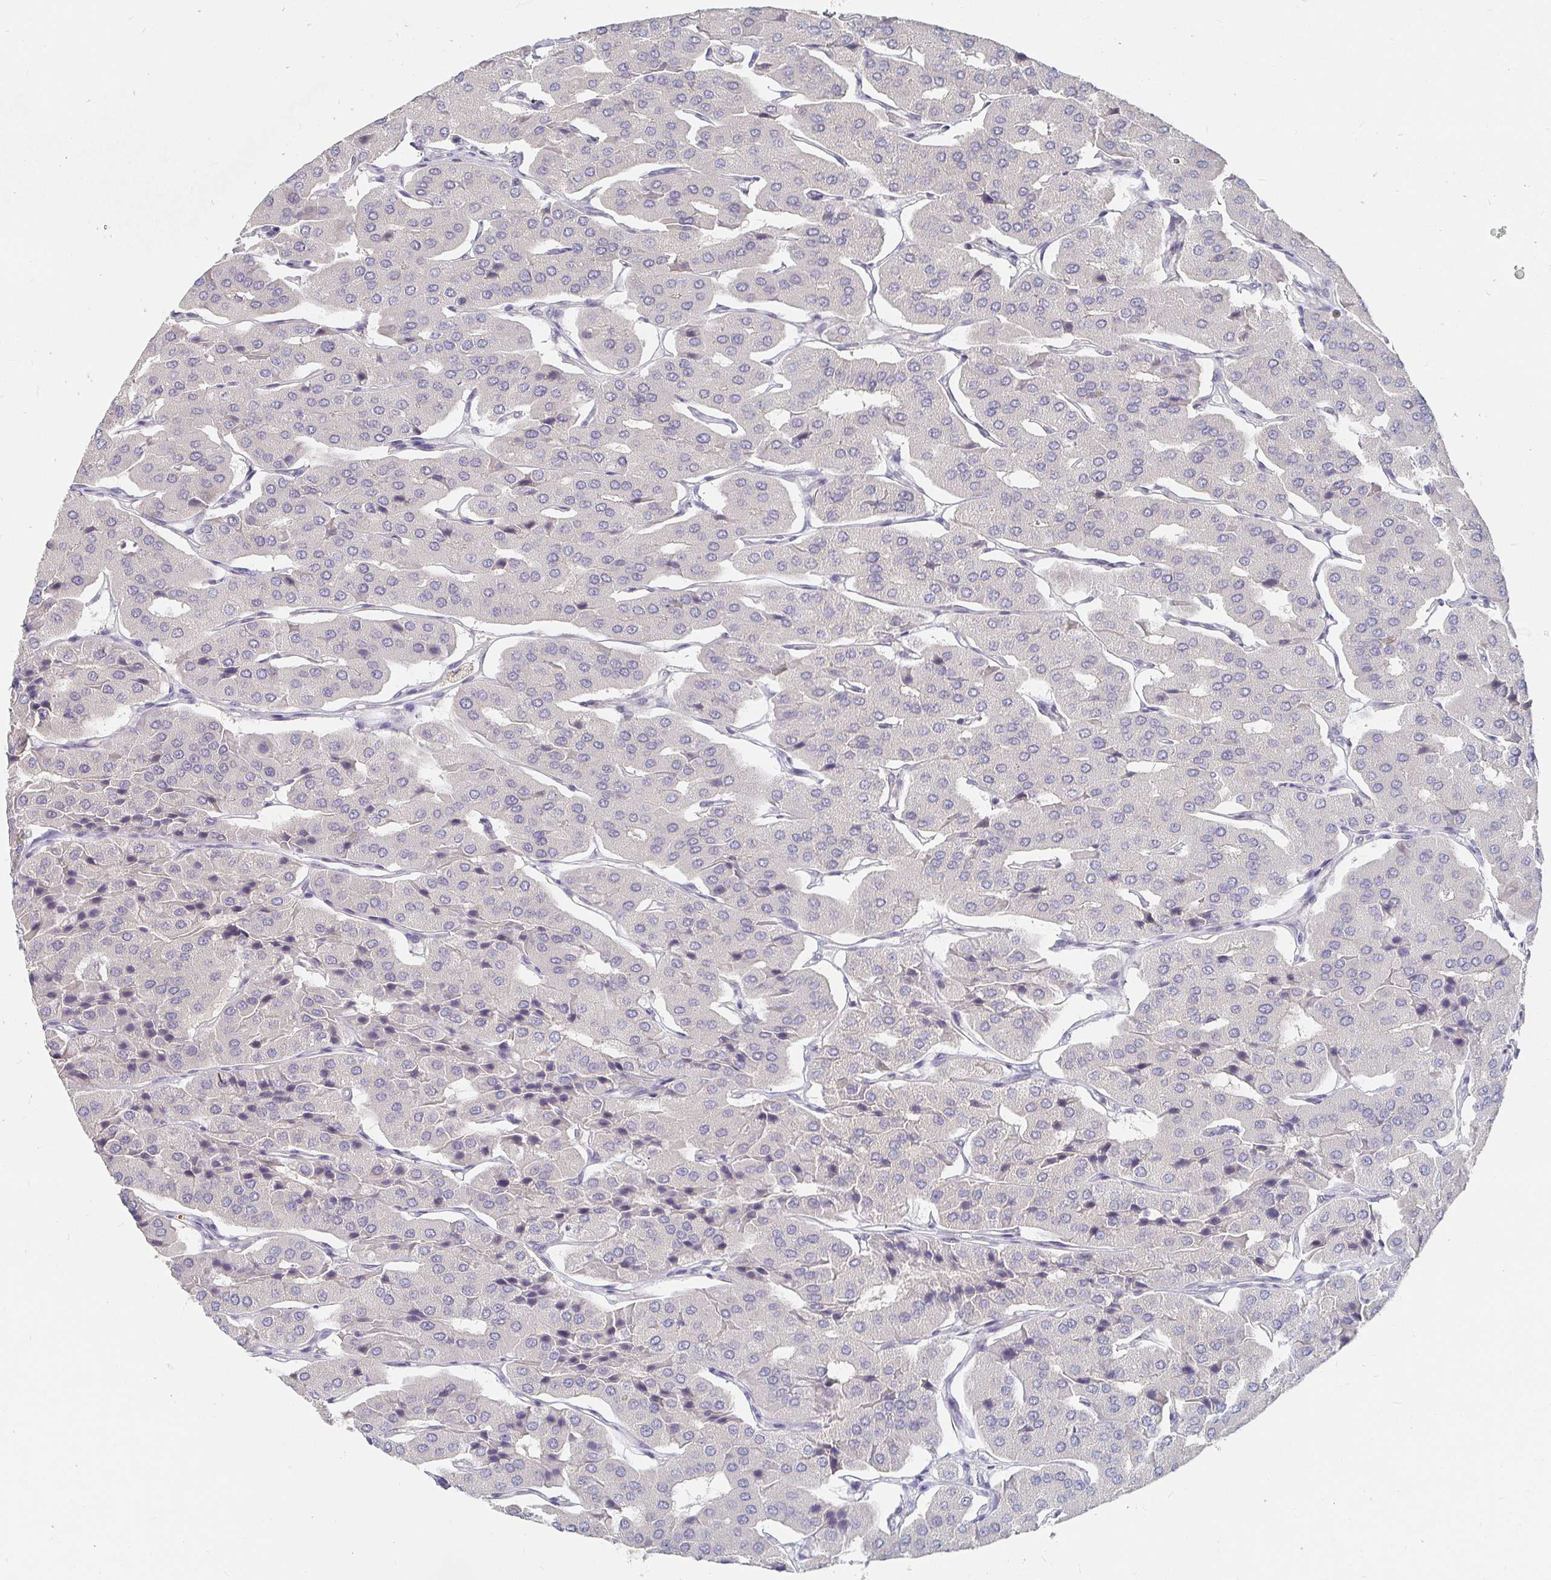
{"staining": {"intensity": "negative", "quantity": "none", "location": "none"}, "tissue": "parathyroid gland", "cell_type": "Glandular cells", "image_type": "normal", "snomed": [{"axis": "morphology", "description": "Normal tissue, NOS"}, {"axis": "morphology", "description": "Adenoma, NOS"}, {"axis": "topography", "description": "Parathyroid gland"}], "caption": "Immunohistochemical staining of normal parathyroid gland shows no significant positivity in glandular cells. The staining was performed using DAB (3,3'-diaminobenzidine) to visualize the protein expression in brown, while the nuclei were stained in blue with hematoxylin (Magnification: 20x).", "gene": "MEIS1", "patient": {"sex": "female", "age": 86}}